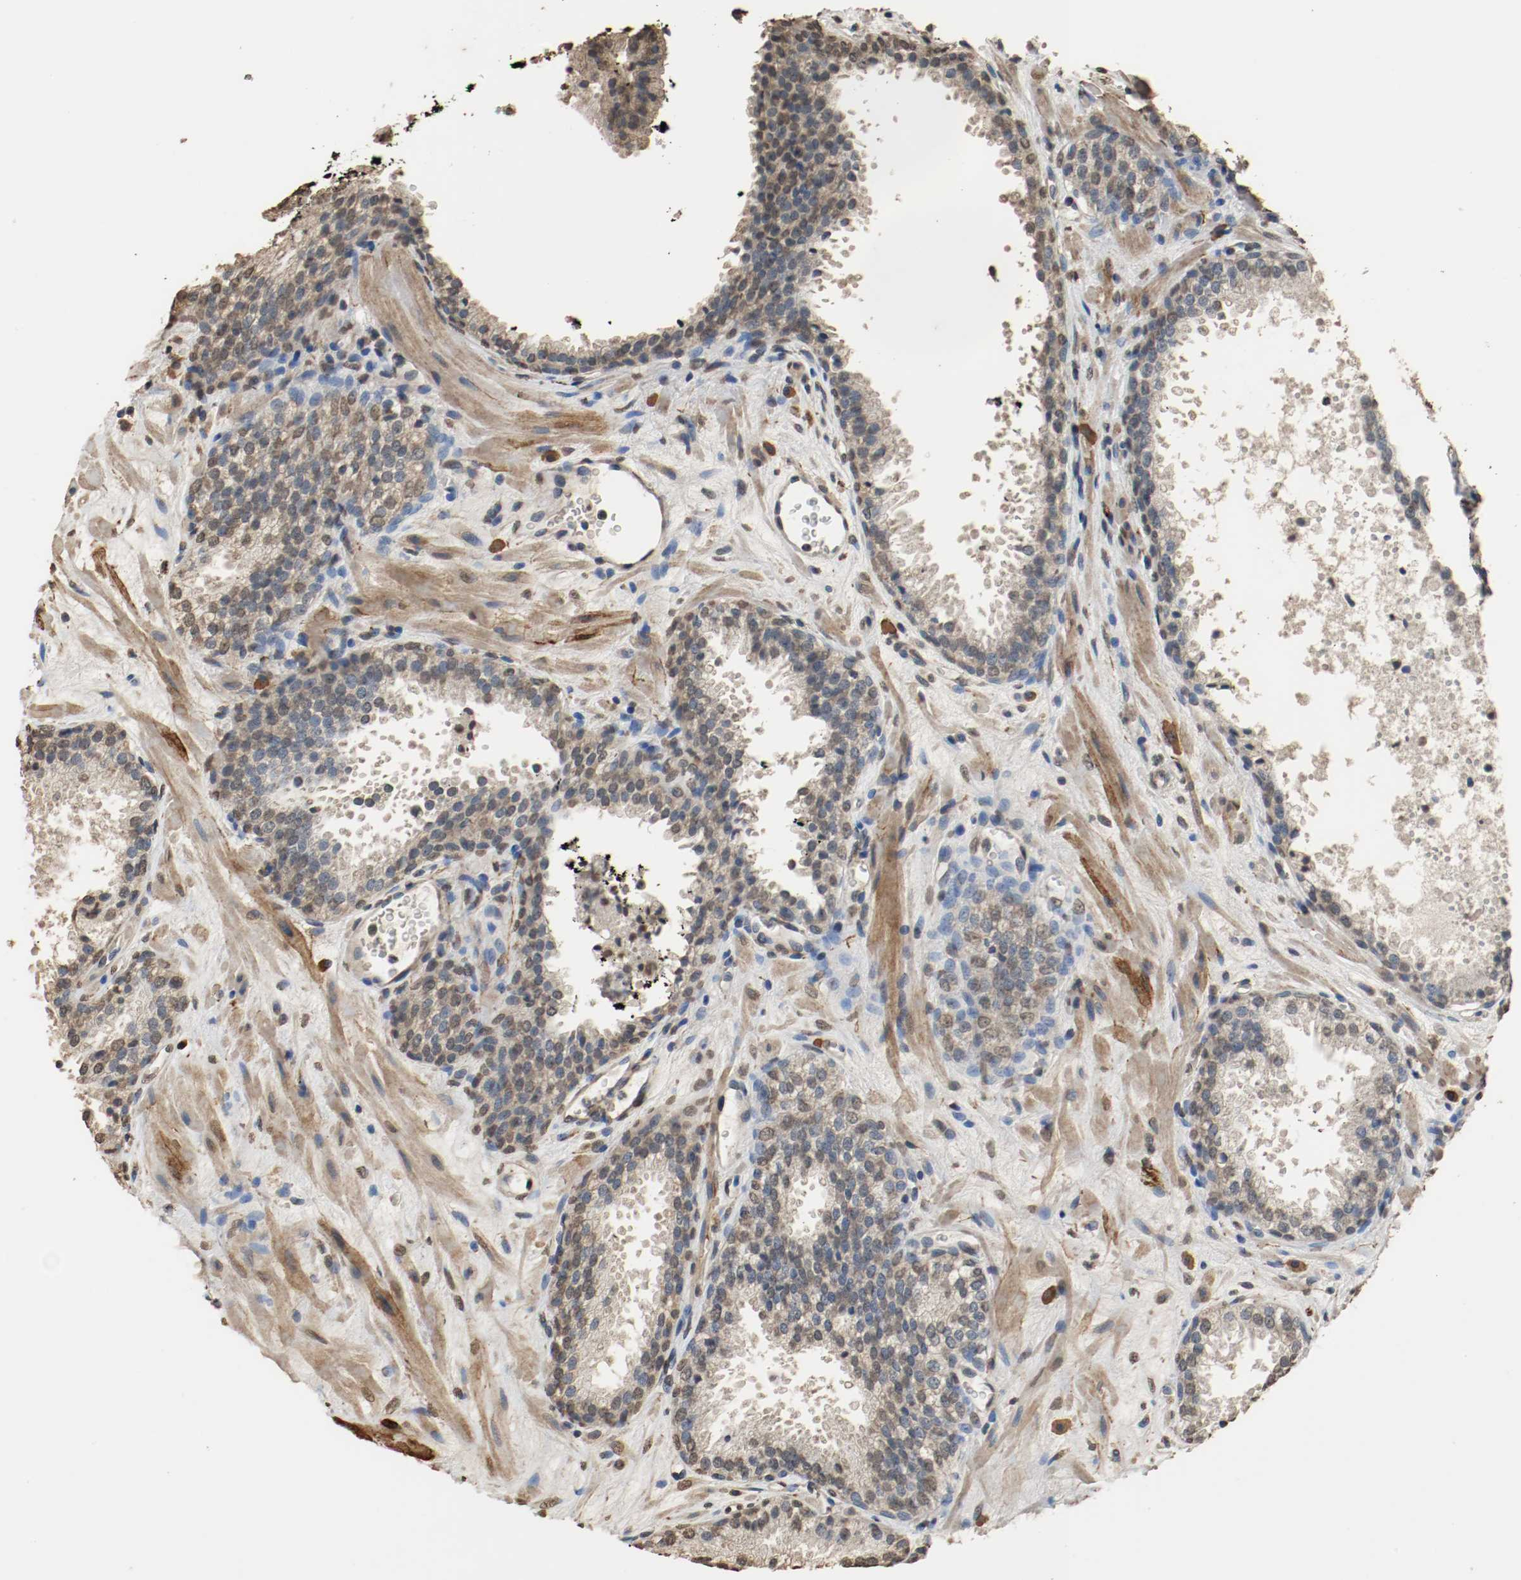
{"staining": {"intensity": "moderate", "quantity": ">75%", "location": "cytoplasmic/membranous"}, "tissue": "prostate cancer", "cell_type": "Tumor cells", "image_type": "cancer", "snomed": [{"axis": "morphology", "description": "Adenocarcinoma, High grade"}, {"axis": "topography", "description": "Prostate"}], "caption": "Protein expression analysis of human prostate adenocarcinoma (high-grade) reveals moderate cytoplasmic/membranous expression in about >75% of tumor cells.", "gene": "RTN4", "patient": {"sex": "male", "age": 58}}